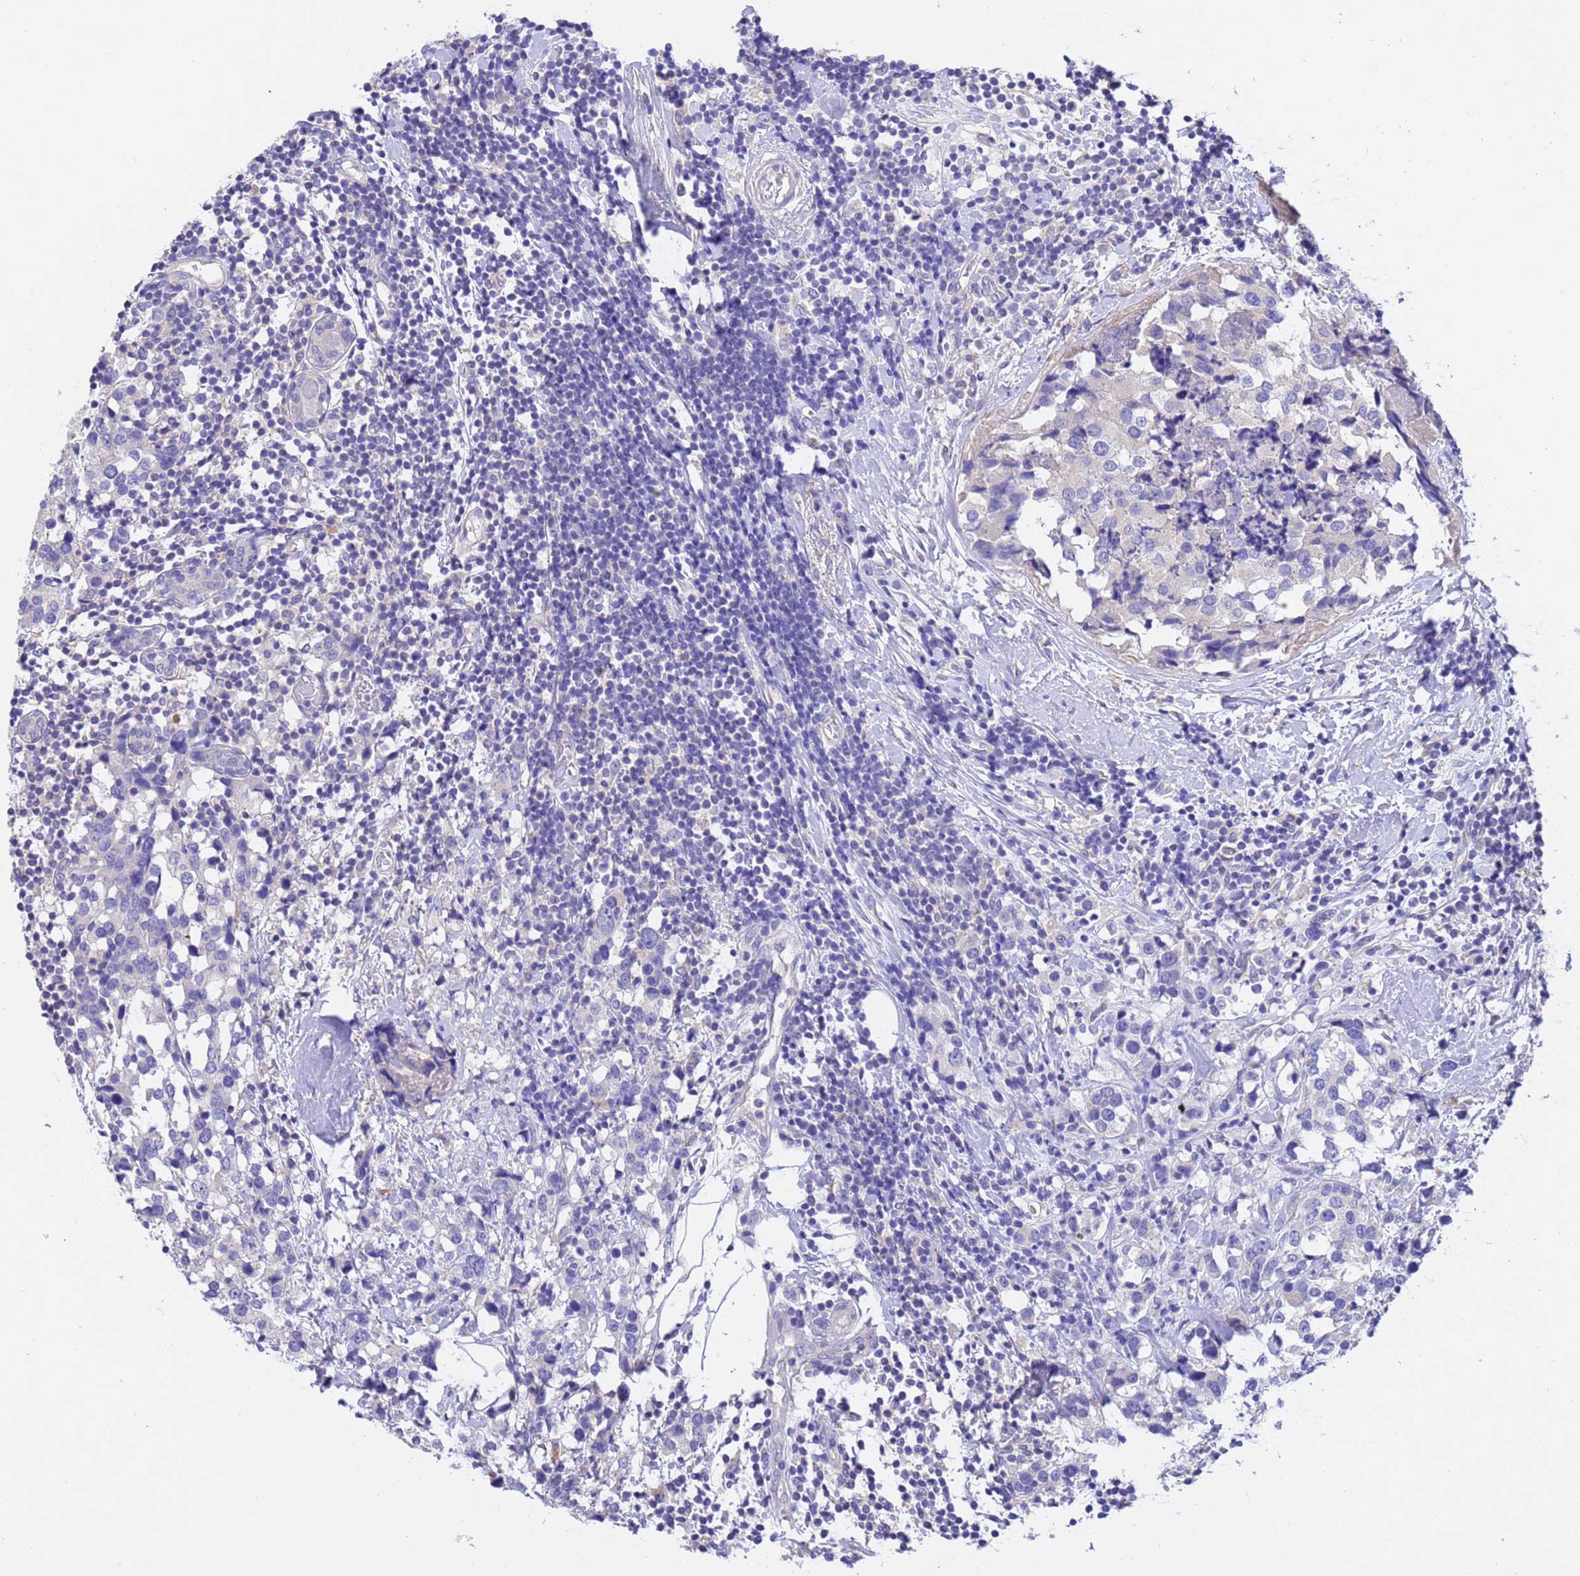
{"staining": {"intensity": "negative", "quantity": "none", "location": "none"}, "tissue": "breast cancer", "cell_type": "Tumor cells", "image_type": "cancer", "snomed": [{"axis": "morphology", "description": "Lobular carcinoma"}, {"axis": "topography", "description": "Breast"}], "caption": "Lobular carcinoma (breast) stained for a protein using IHC shows no expression tumor cells.", "gene": "SRL", "patient": {"sex": "female", "age": 59}}